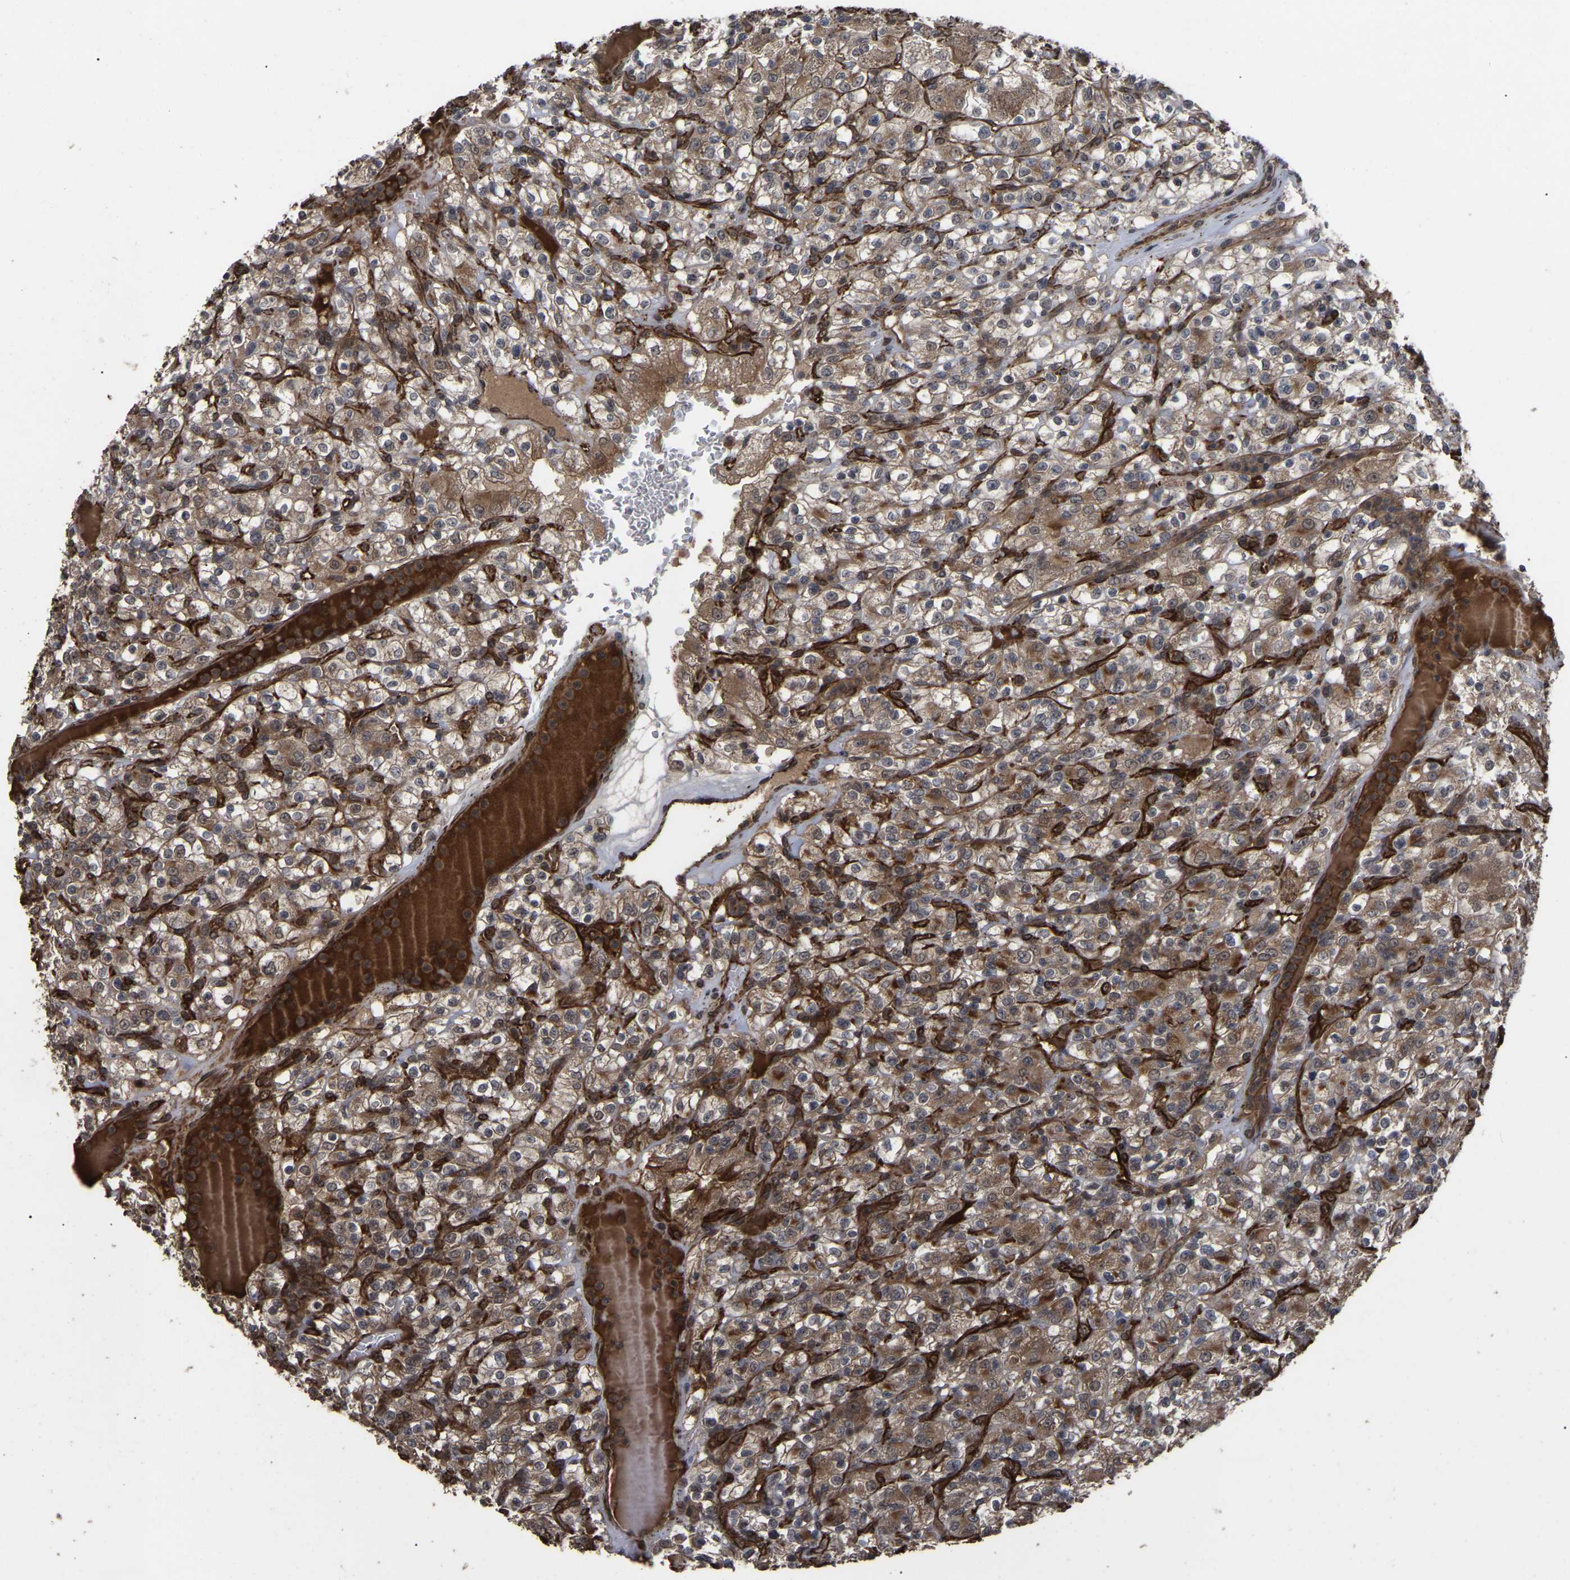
{"staining": {"intensity": "moderate", "quantity": ">75%", "location": "cytoplasmic/membranous"}, "tissue": "renal cancer", "cell_type": "Tumor cells", "image_type": "cancer", "snomed": [{"axis": "morphology", "description": "Normal tissue, NOS"}, {"axis": "morphology", "description": "Adenocarcinoma, NOS"}, {"axis": "topography", "description": "Kidney"}], "caption": "A high-resolution micrograph shows immunohistochemistry staining of renal cancer, which displays moderate cytoplasmic/membranous staining in approximately >75% of tumor cells.", "gene": "FAM161B", "patient": {"sex": "female", "age": 72}}